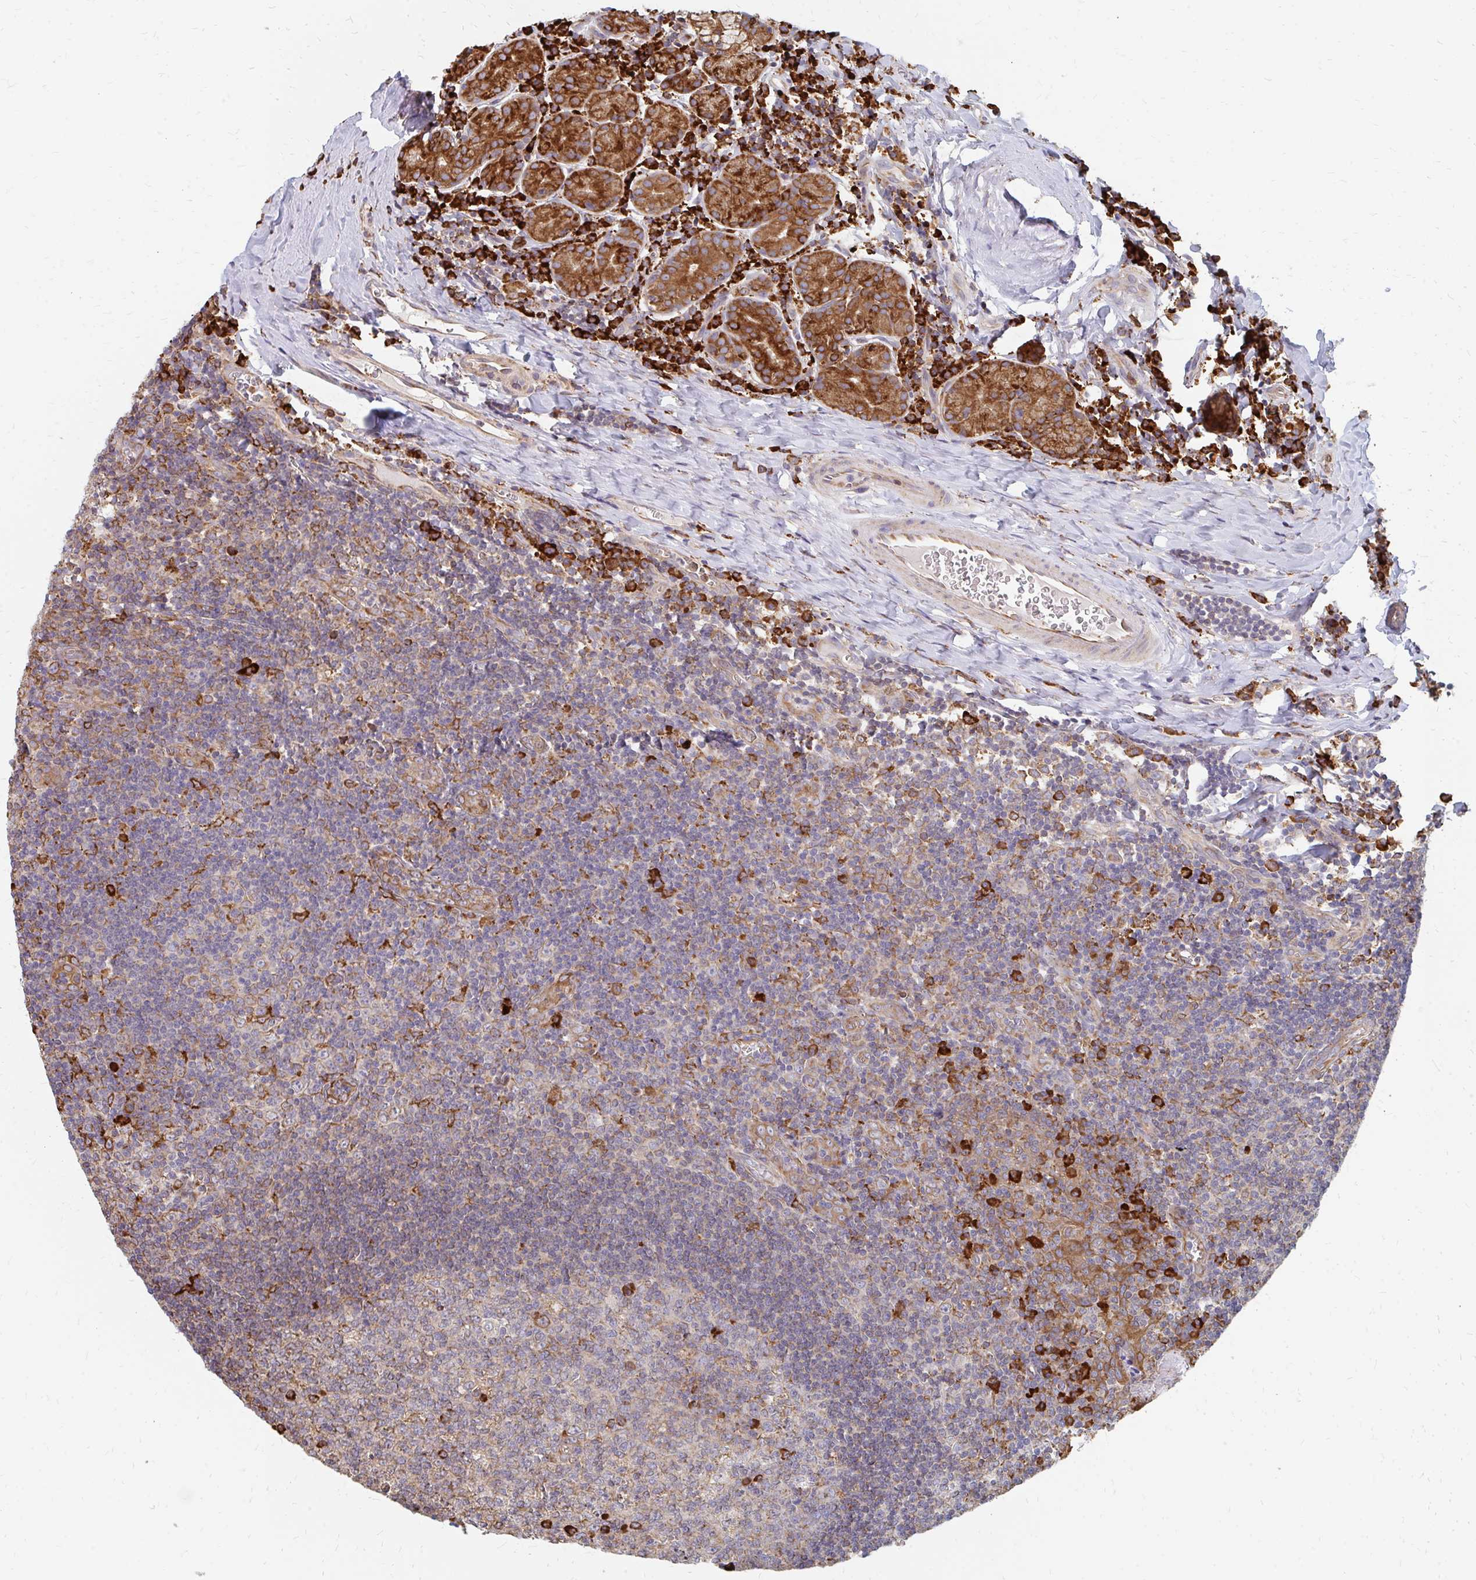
{"staining": {"intensity": "strong", "quantity": "<25%", "location": "cytoplasmic/membranous"}, "tissue": "tonsil", "cell_type": "Germinal center cells", "image_type": "normal", "snomed": [{"axis": "morphology", "description": "Normal tissue, NOS"}, {"axis": "morphology", "description": "Inflammation, NOS"}, {"axis": "topography", "description": "Tonsil"}], "caption": "Immunohistochemistry (IHC) histopathology image of normal tonsil: tonsil stained using IHC shows medium levels of strong protein expression localized specifically in the cytoplasmic/membranous of germinal center cells, appearing as a cytoplasmic/membranous brown color.", "gene": "PPP1R13L", "patient": {"sex": "female", "age": 31}}